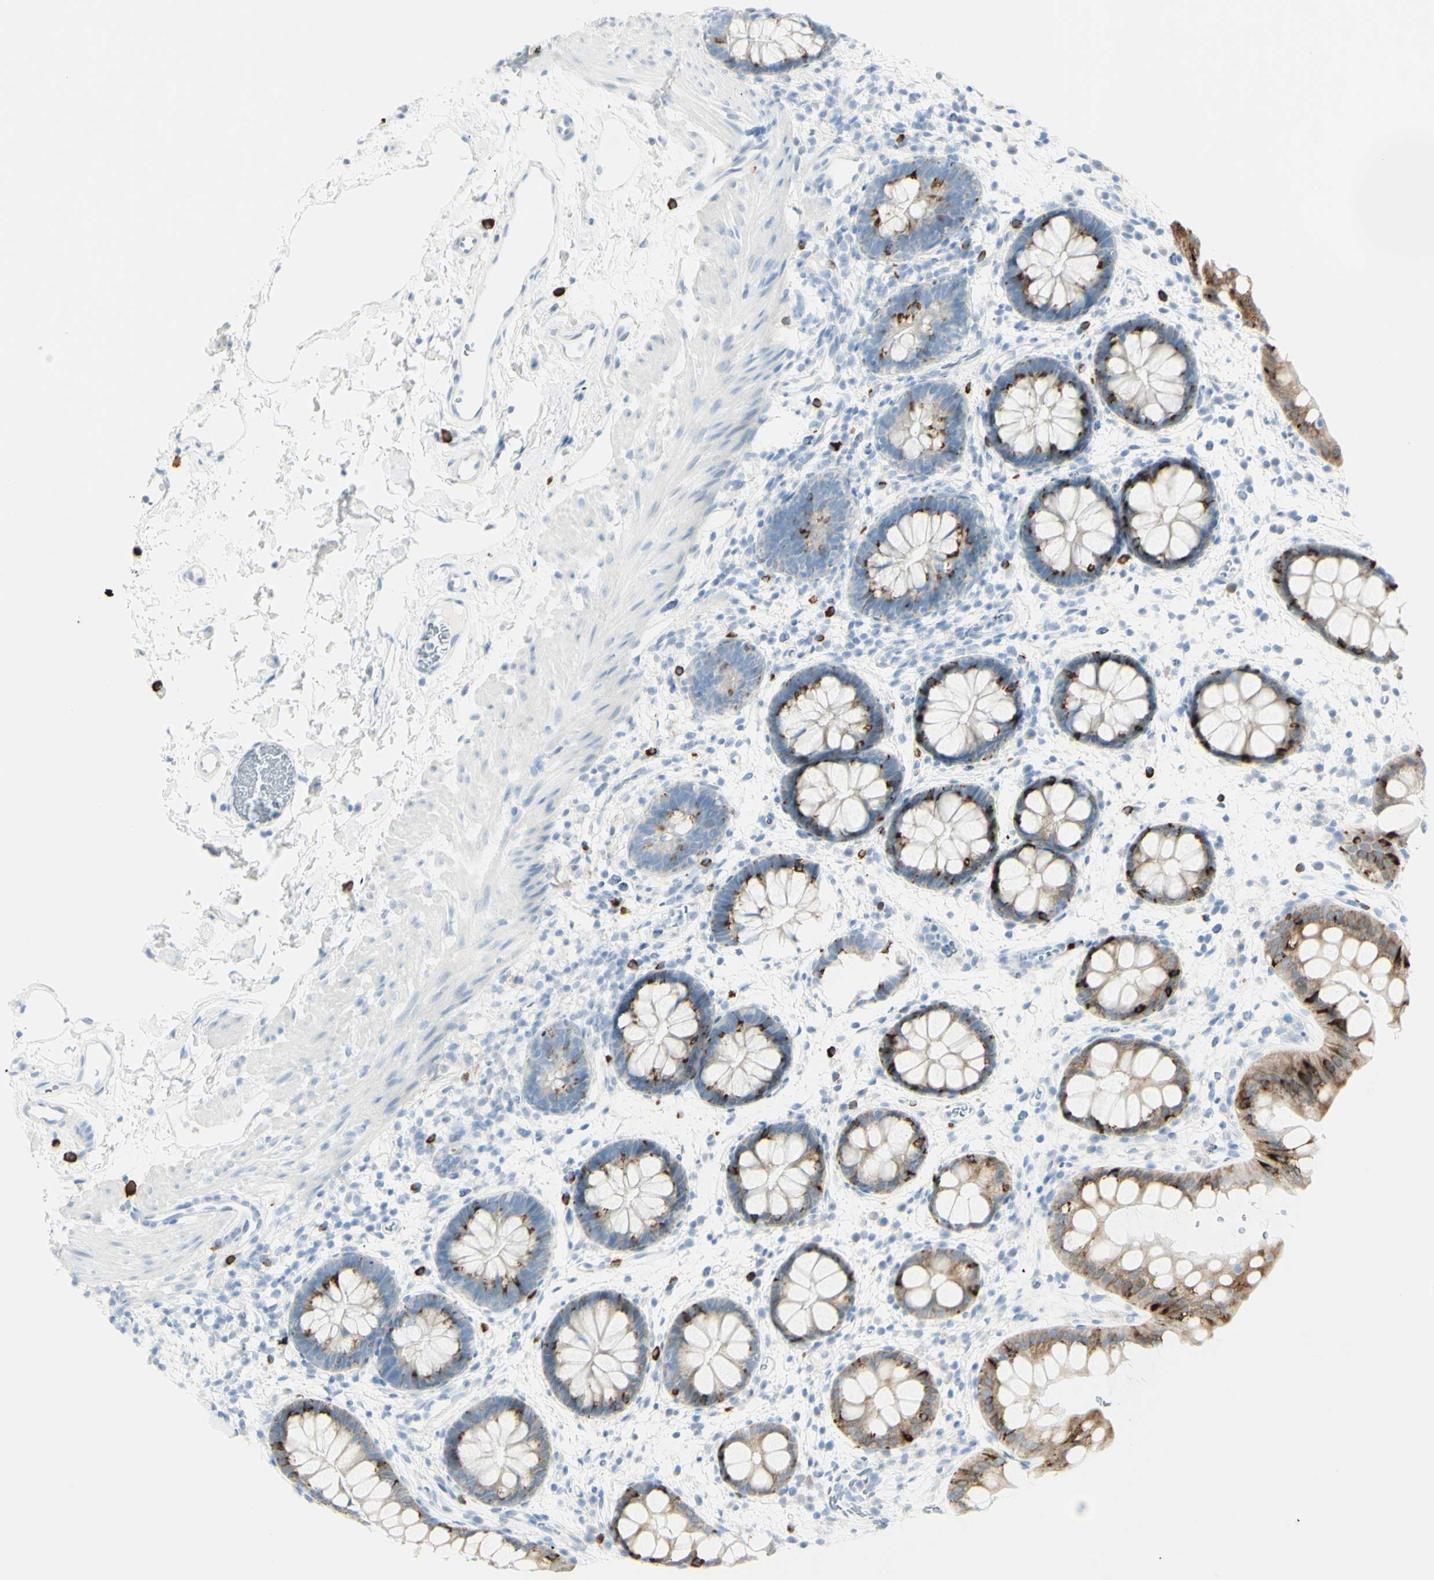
{"staining": {"intensity": "strong", "quantity": "25%-75%", "location": "cytoplasmic/membranous"}, "tissue": "rectum", "cell_type": "Glandular cells", "image_type": "normal", "snomed": [{"axis": "morphology", "description": "Normal tissue, NOS"}, {"axis": "topography", "description": "Rectum"}], "caption": "Strong cytoplasmic/membranous protein positivity is identified in about 25%-75% of glandular cells in rectum.", "gene": "LETM1", "patient": {"sex": "female", "age": 24}}